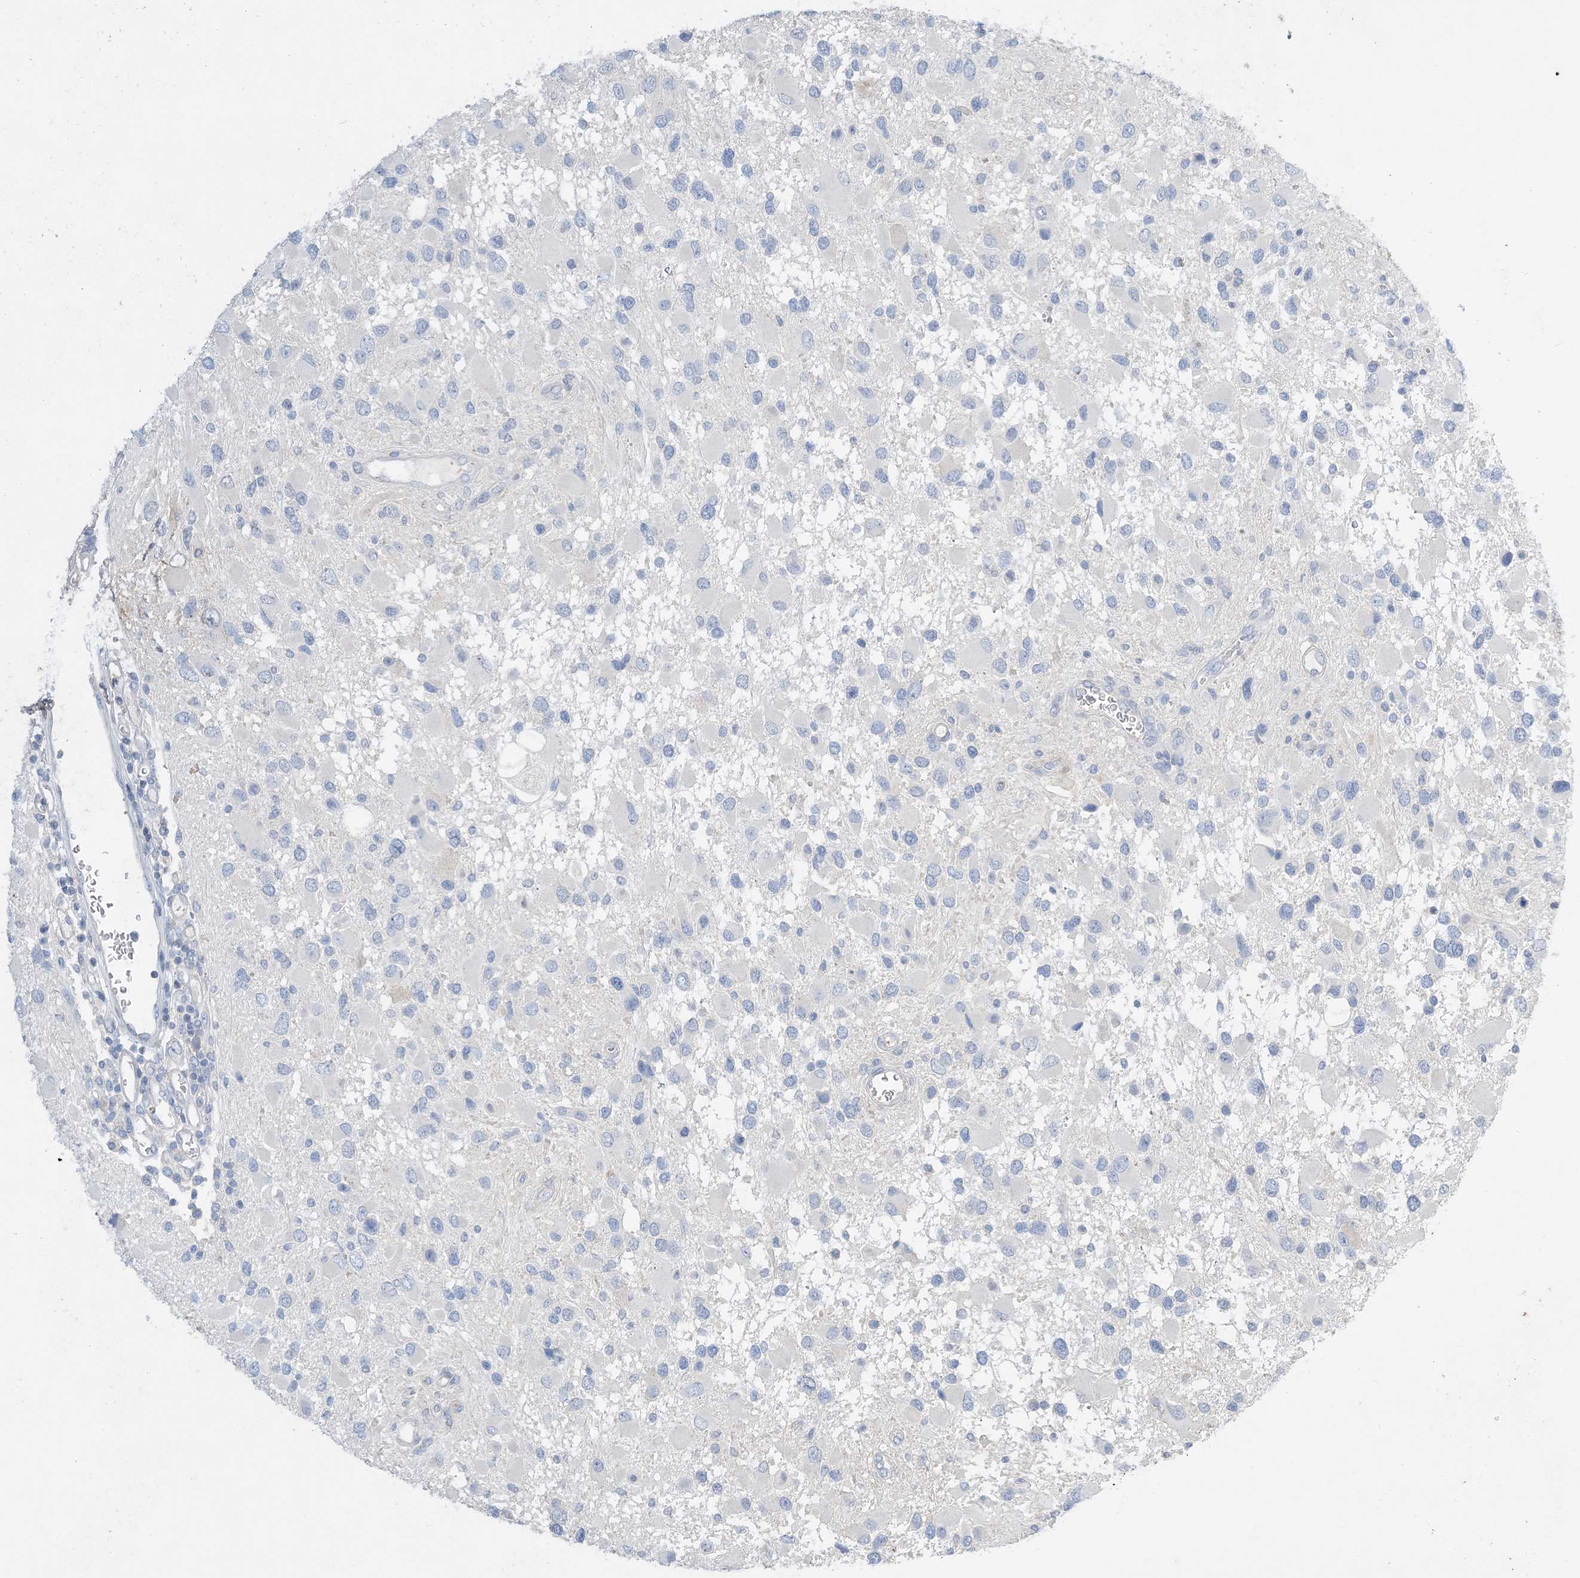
{"staining": {"intensity": "negative", "quantity": "none", "location": "none"}, "tissue": "glioma", "cell_type": "Tumor cells", "image_type": "cancer", "snomed": [{"axis": "morphology", "description": "Glioma, malignant, High grade"}, {"axis": "topography", "description": "Brain"}], "caption": "Image shows no significant protein expression in tumor cells of glioma.", "gene": "KPRP", "patient": {"sex": "male", "age": 53}}